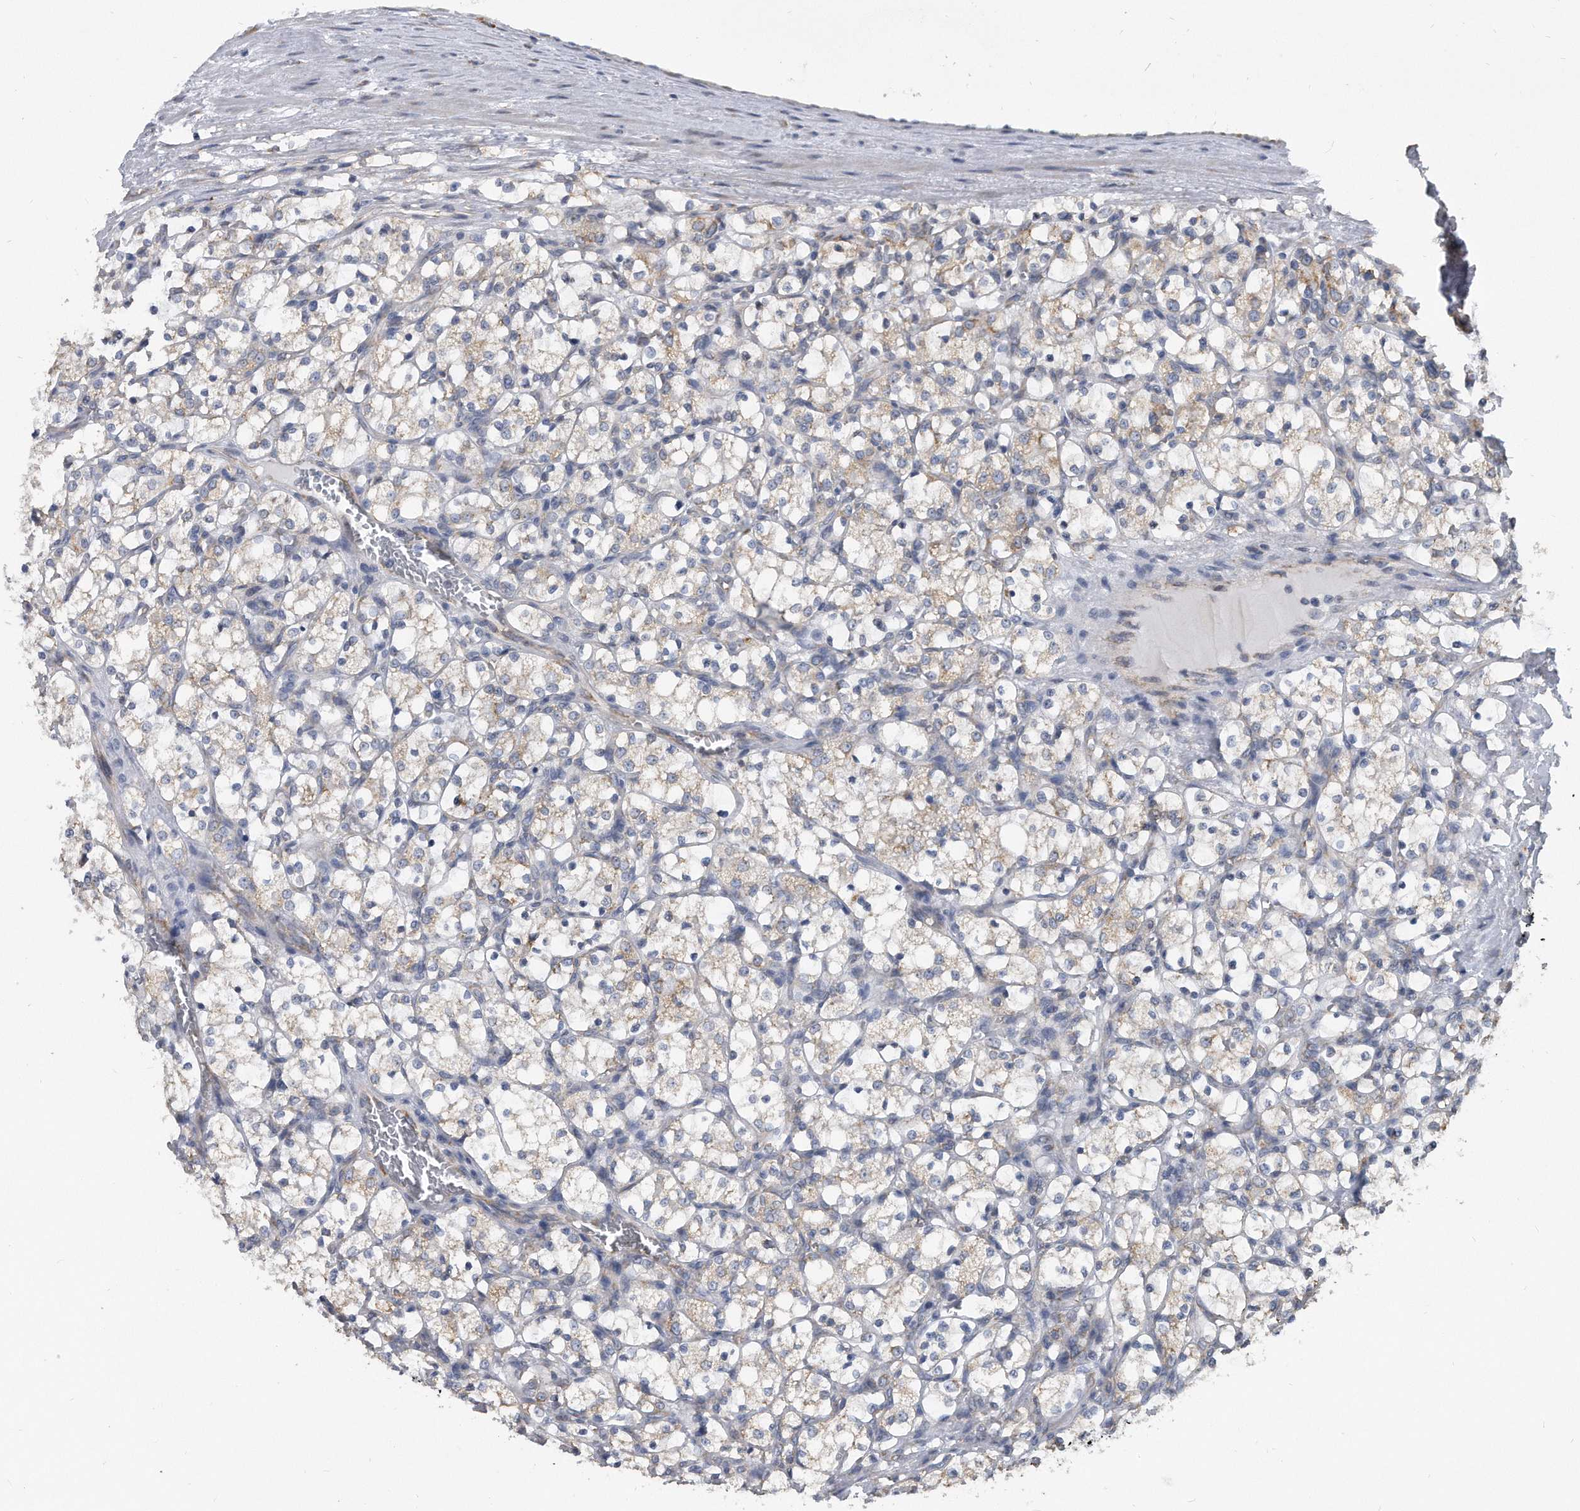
{"staining": {"intensity": "weak", "quantity": "<25%", "location": "cytoplasmic/membranous"}, "tissue": "renal cancer", "cell_type": "Tumor cells", "image_type": "cancer", "snomed": [{"axis": "morphology", "description": "Adenocarcinoma, NOS"}, {"axis": "topography", "description": "Kidney"}], "caption": "Protein analysis of renal adenocarcinoma demonstrates no significant expression in tumor cells. The staining is performed using DAB (3,3'-diaminobenzidine) brown chromogen with nuclei counter-stained in using hematoxylin.", "gene": "CCDC47", "patient": {"sex": "female", "age": 69}}